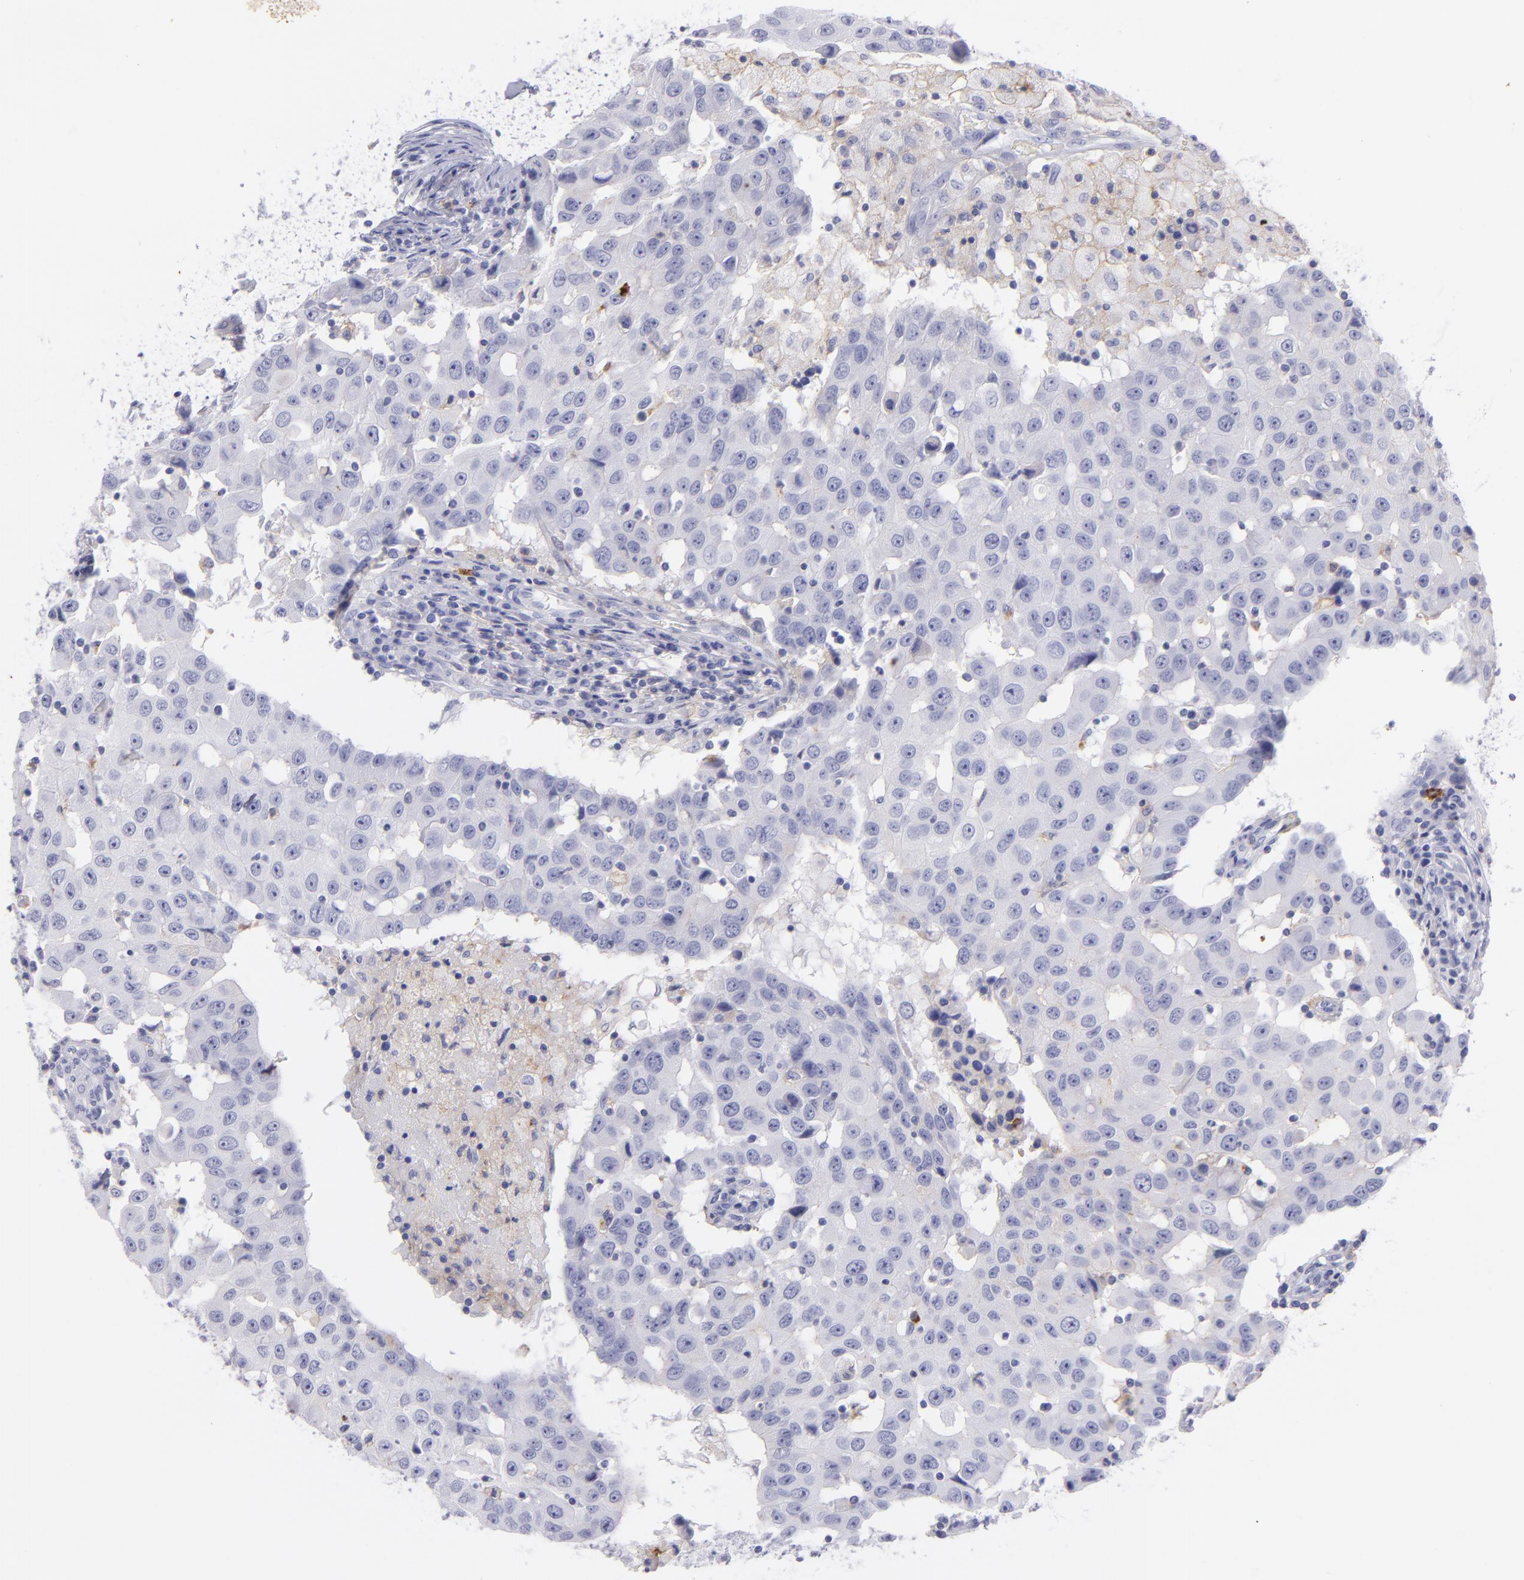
{"staining": {"intensity": "negative", "quantity": "none", "location": "none"}, "tissue": "breast cancer", "cell_type": "Tumor cells", "image_type": "cancer", "snomed": [{"axis": "morphology", "description": "Duct carcinoma"}, {"axis": "topography", "description": "Breast"}], "caption": "This is an immunohistochemistry image of intraductal carcinoma (breast). There is no staining in tumor cells.", "gene": "CD82", "patient": {"sex": "female", "age": 27}}